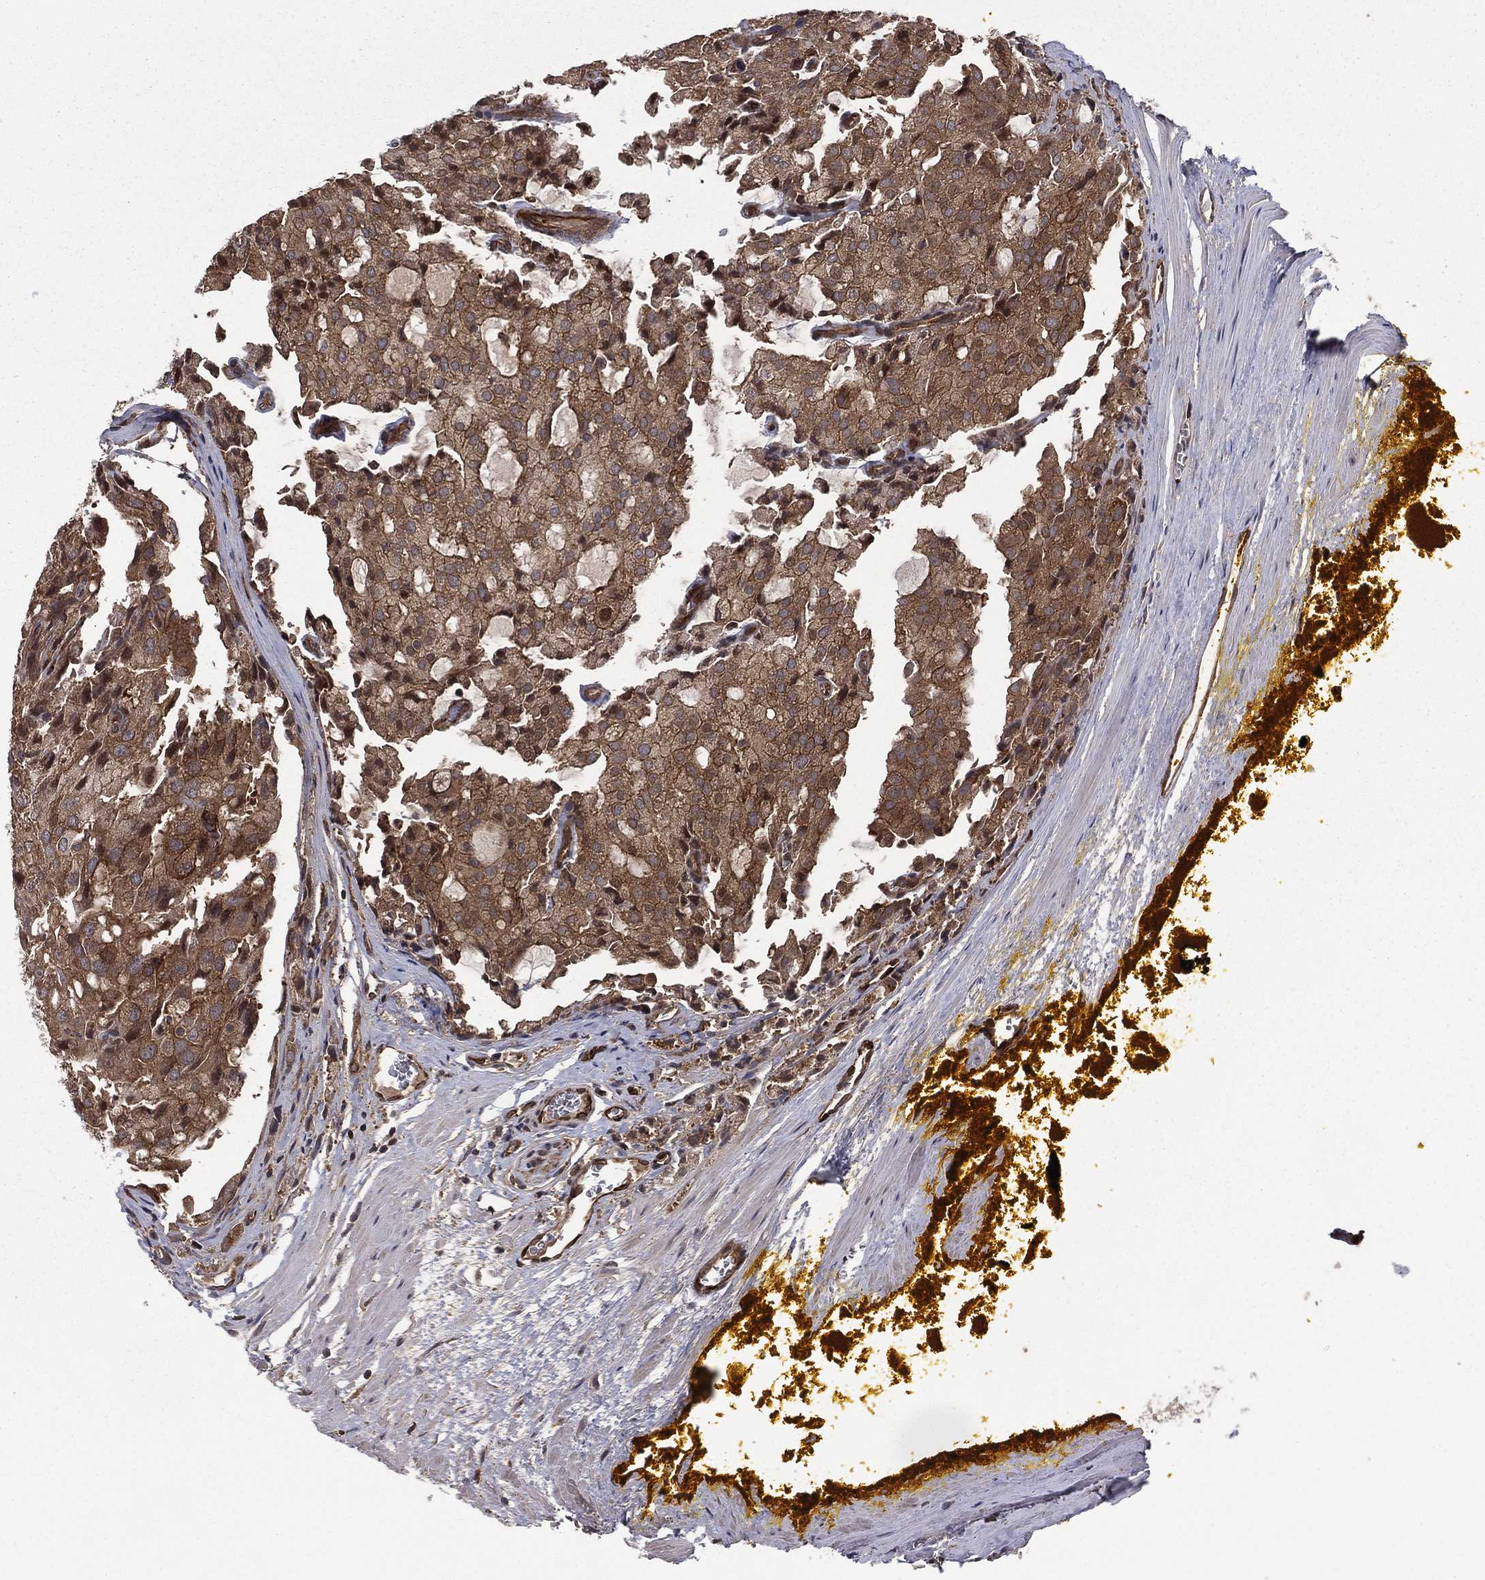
{"staining": {"intensity": "moderate", "quantity": ">75%", "location": "cytoplasmic/membranous"}, "tissue": "prostate cancer", "cell_type": "Tumor cells", "image_type": "cancer", "snomed": [{"axis": "morphology", "description": "Adenocarcinoma, NOS"}, {"axis": "topography", "description": "Prostate and seminal vesicle, NOS"}, {"axis": "topography", "description": "Prostate"}], "caption": "IHC of human adenocarcinoma (prostate) exhibits medium levels of moderate cytoplasmic/membranous positivity in approximately >75% of tumor cells.", "gene": "CERT1", "patient": {"sex": "male", "age": 67}}